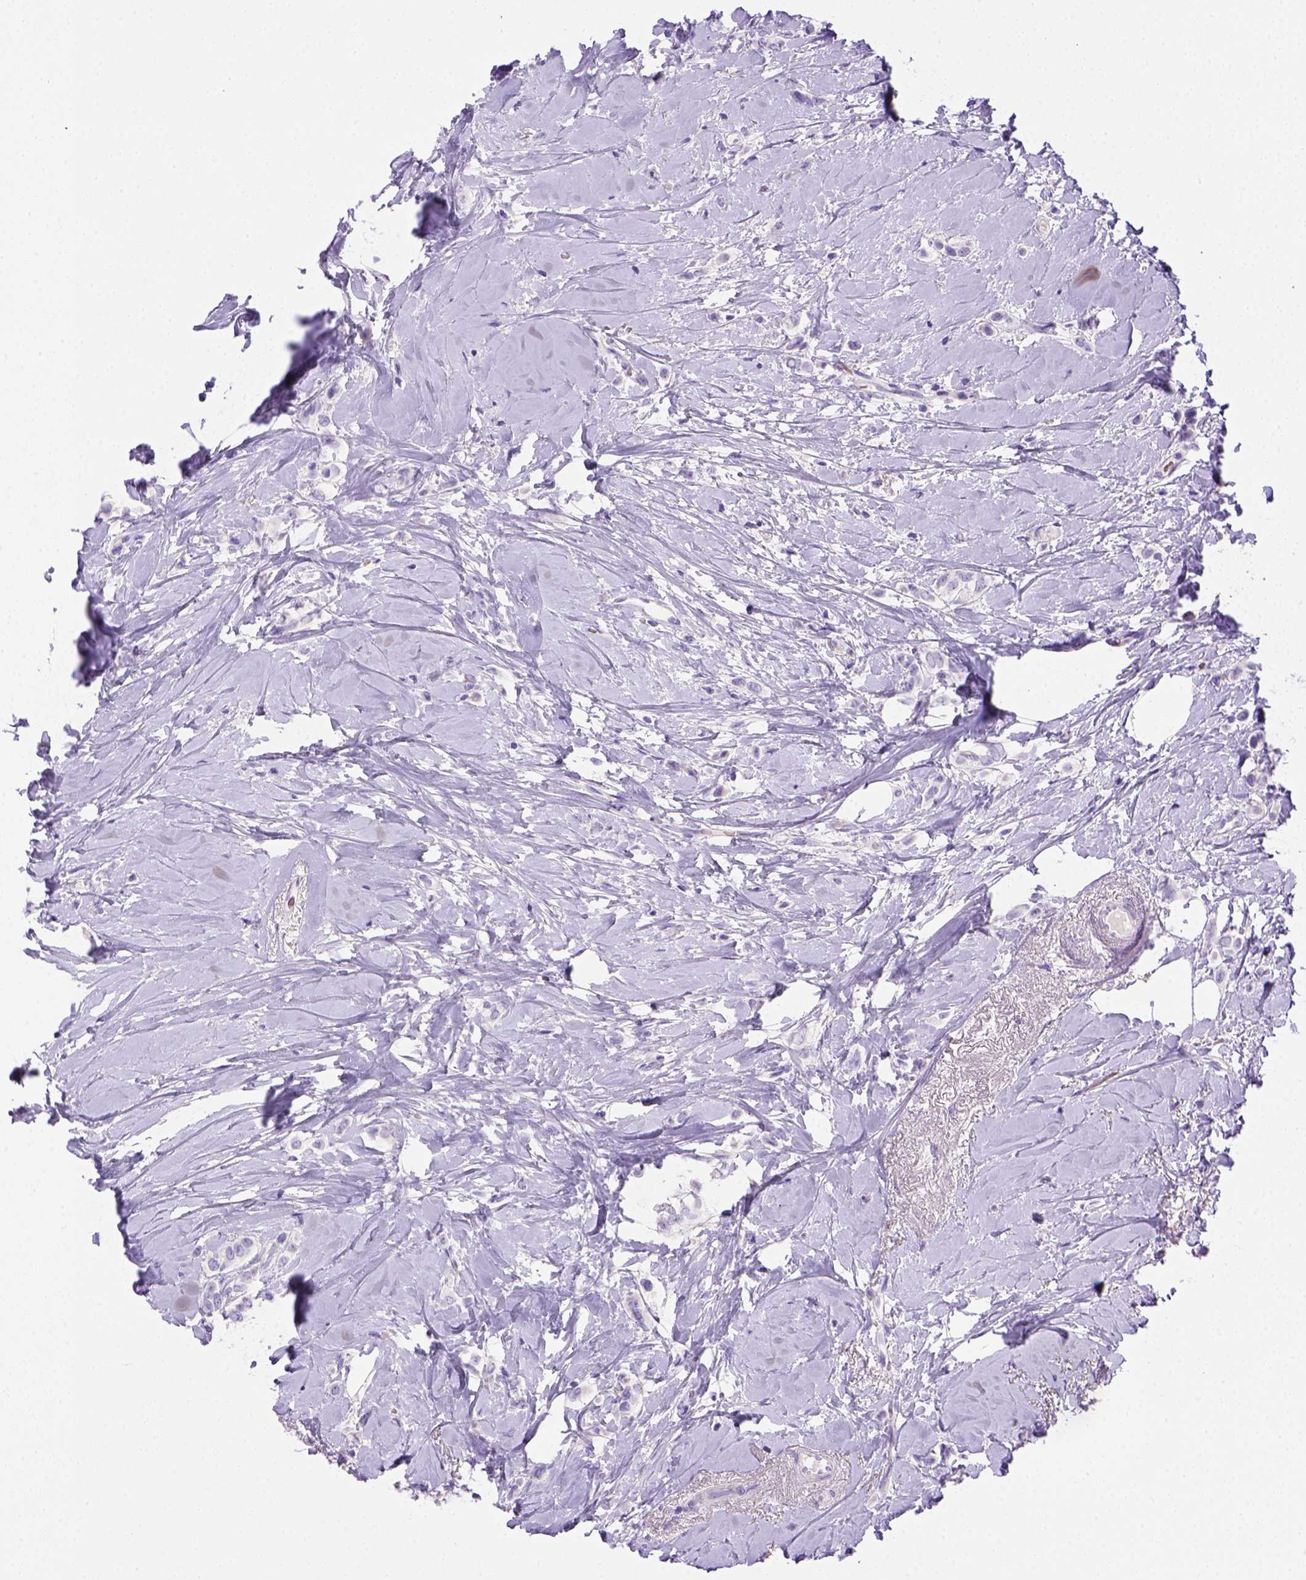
{"staining": {"intensity": "negative", "quantity": "none", "location": "none"}, "tissue": "breast cancer", "cell_type": "Tumor cells", "image_type": "cancer", "snomed": [{"axis": "morphology", "description": "Lobular carcinoma"}, {"axis": "topography", "description": "Breast"}], "caption": "A high-resolution histopathology image shows immunohistochemistry (IHC) staining of breast cancer, which displays no significant expression in tumor cells.", "gene": "BAAT", "patient": {"sex": "female", "age": 66}}